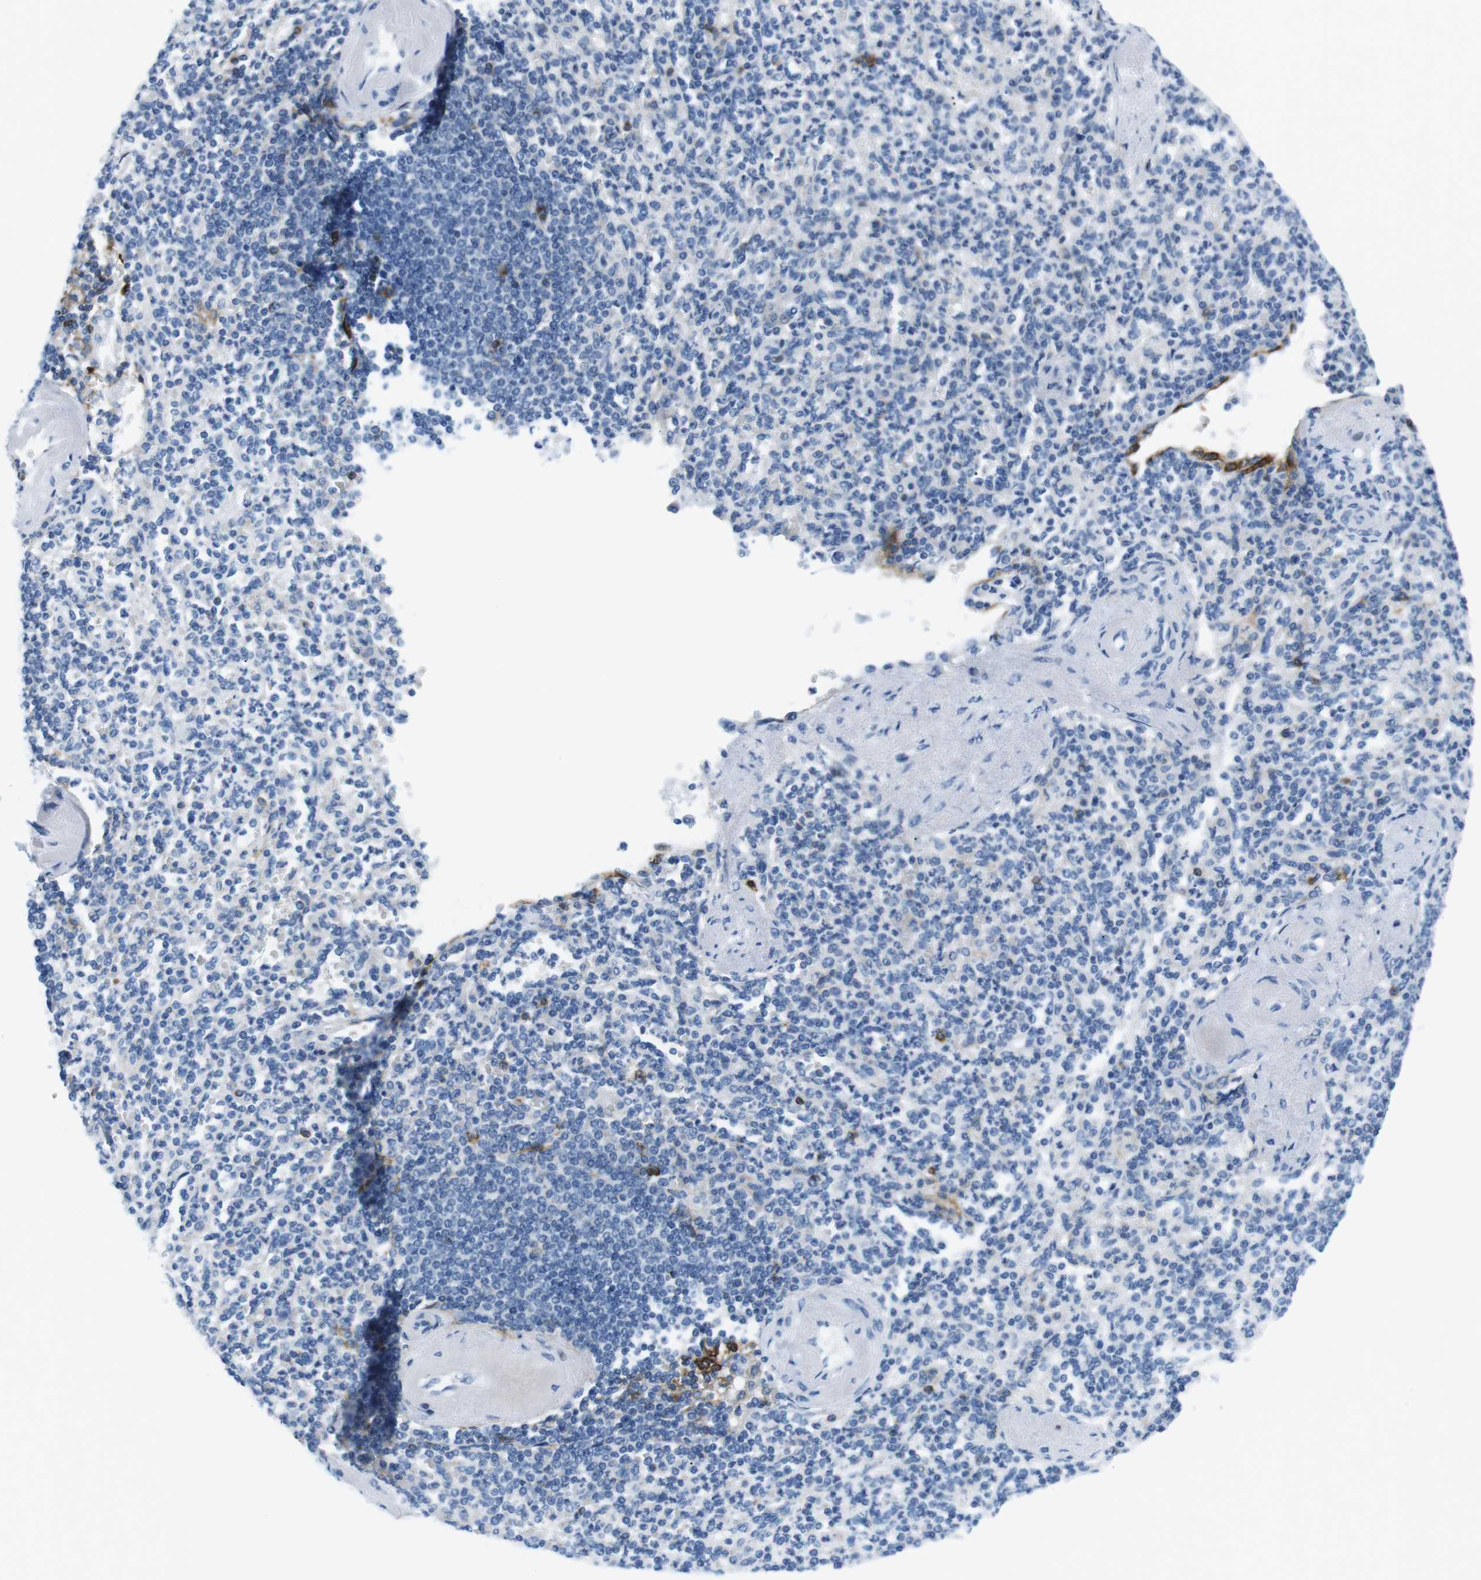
{"staining": {"intensity": "moderate", "quantity": "<25%", "location": "cytoplasmic/membranous"}, "tissue": "spleen", "cell_type": "Cells in red pulp", "image_type": "normal", "snomed": [{"axis": "morphology", "description": "Normal tissue, NOS"}, {"axis": "topography", "description": "Spleen"}], "caption": "Normal spleen shows moderate cytoplasmic/membranous expression in approximately <25% of cells in red pulp, visualized by immunohistochemistry.", "gene": "TNFRSF4", "patient": {"sex": "female", "age": 74}}